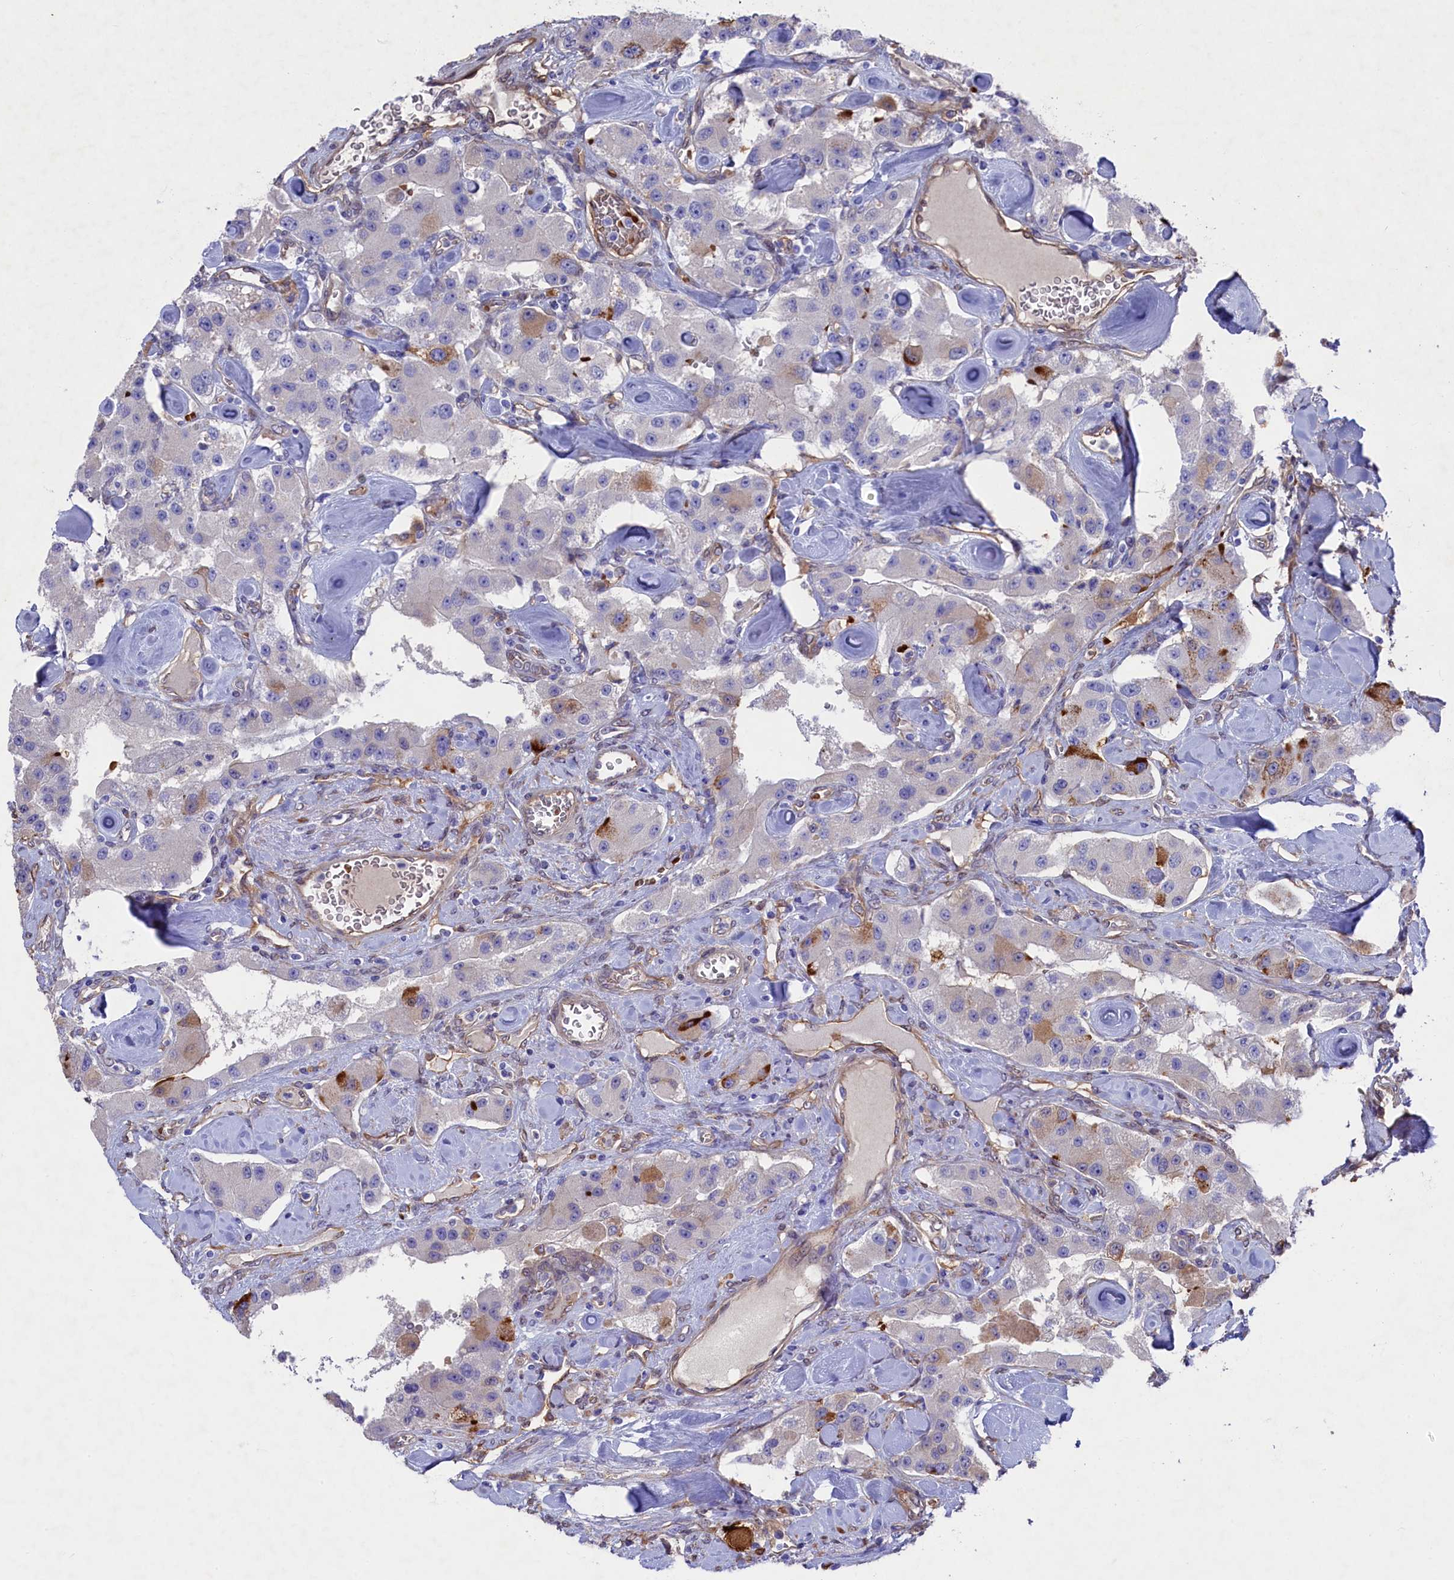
{"staining": {"intensity": "strong", "quantity": "<25%", "location": "cytoplasmic/membranous"}, "tissue": "carcinoid", "cell_type": "Tumor cells", "image_type": "cancer", "snomed": [{"axis": "morphology", "description": "Carcinoid, malignant, NOS"}, {"axis": "topography", "description": "Pancreas"}], "caption": "A micrograph showing strong cytoplasmic/membranous expression in approximately <25% of tumor cells in carcinoid, as visualized by brown immunohistochemical staining.", "gene": "LHFPL4", "patient": {"sex": "male", "age": 41}}